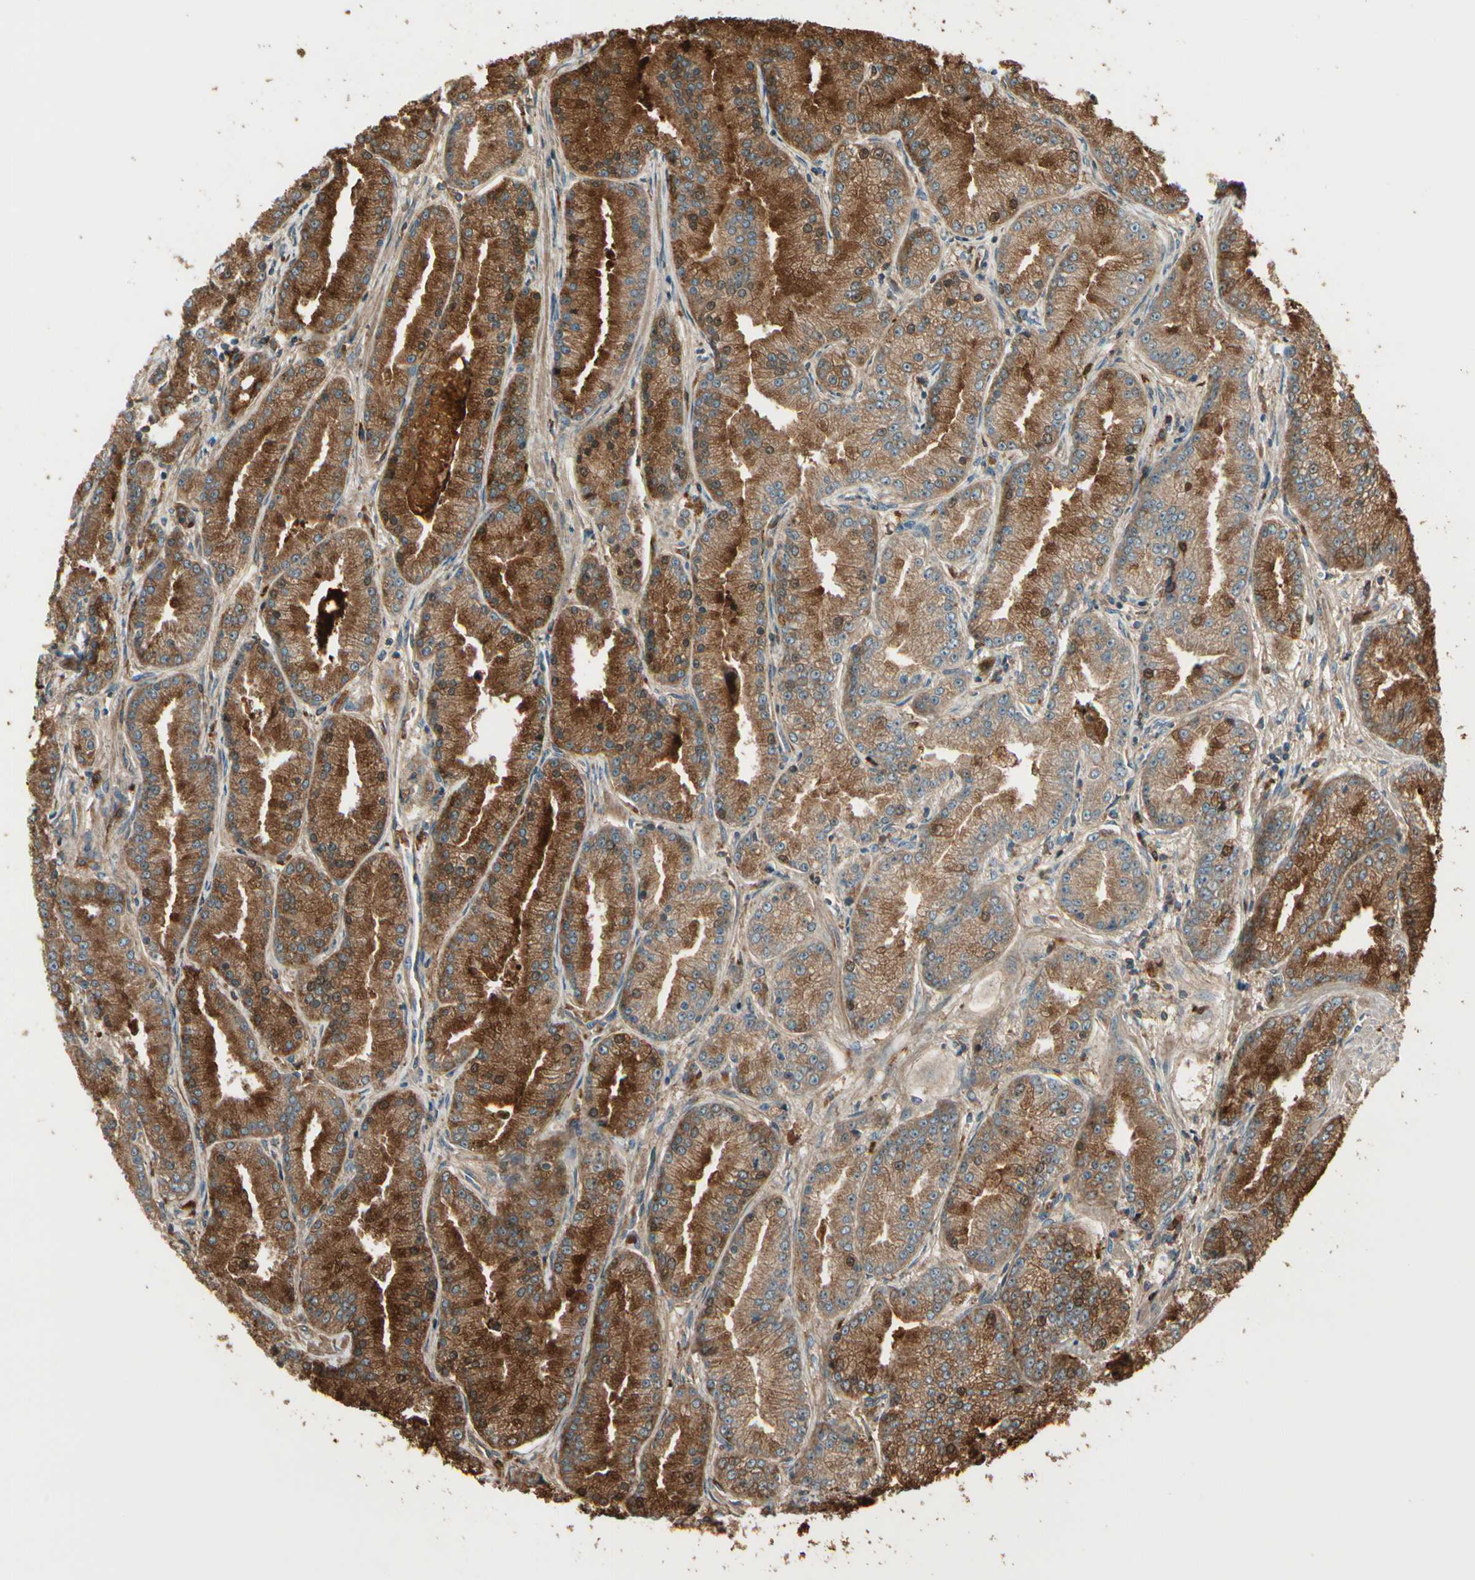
{"staining": {"intensity": "moderate", "quantity": ">75%", "location": "cytoplasmic/membranous"}, "tissue": "prostate cancer", "cell_type": "Tumor cells", "image_type": "cancer", "snomed": [{"axis": "morphology", "description": "Adenocarcinoma, High grade"}, {"axis": "topography", "description": "Prostate"}], "caption": "Protein expression by immunohistochemistry (IHC) displays moderate cytoplasmic/membranous positivity in approximately >75% of tumor cells in prostate cancer. The staining was performed using DAB (3,3'-diaminobenzidine), with brown indicating positive protein expression. Nuclei are stained blue with hematoxylin.", "gene": "STX11", "patient": {"sex": "male", "age": 61}}